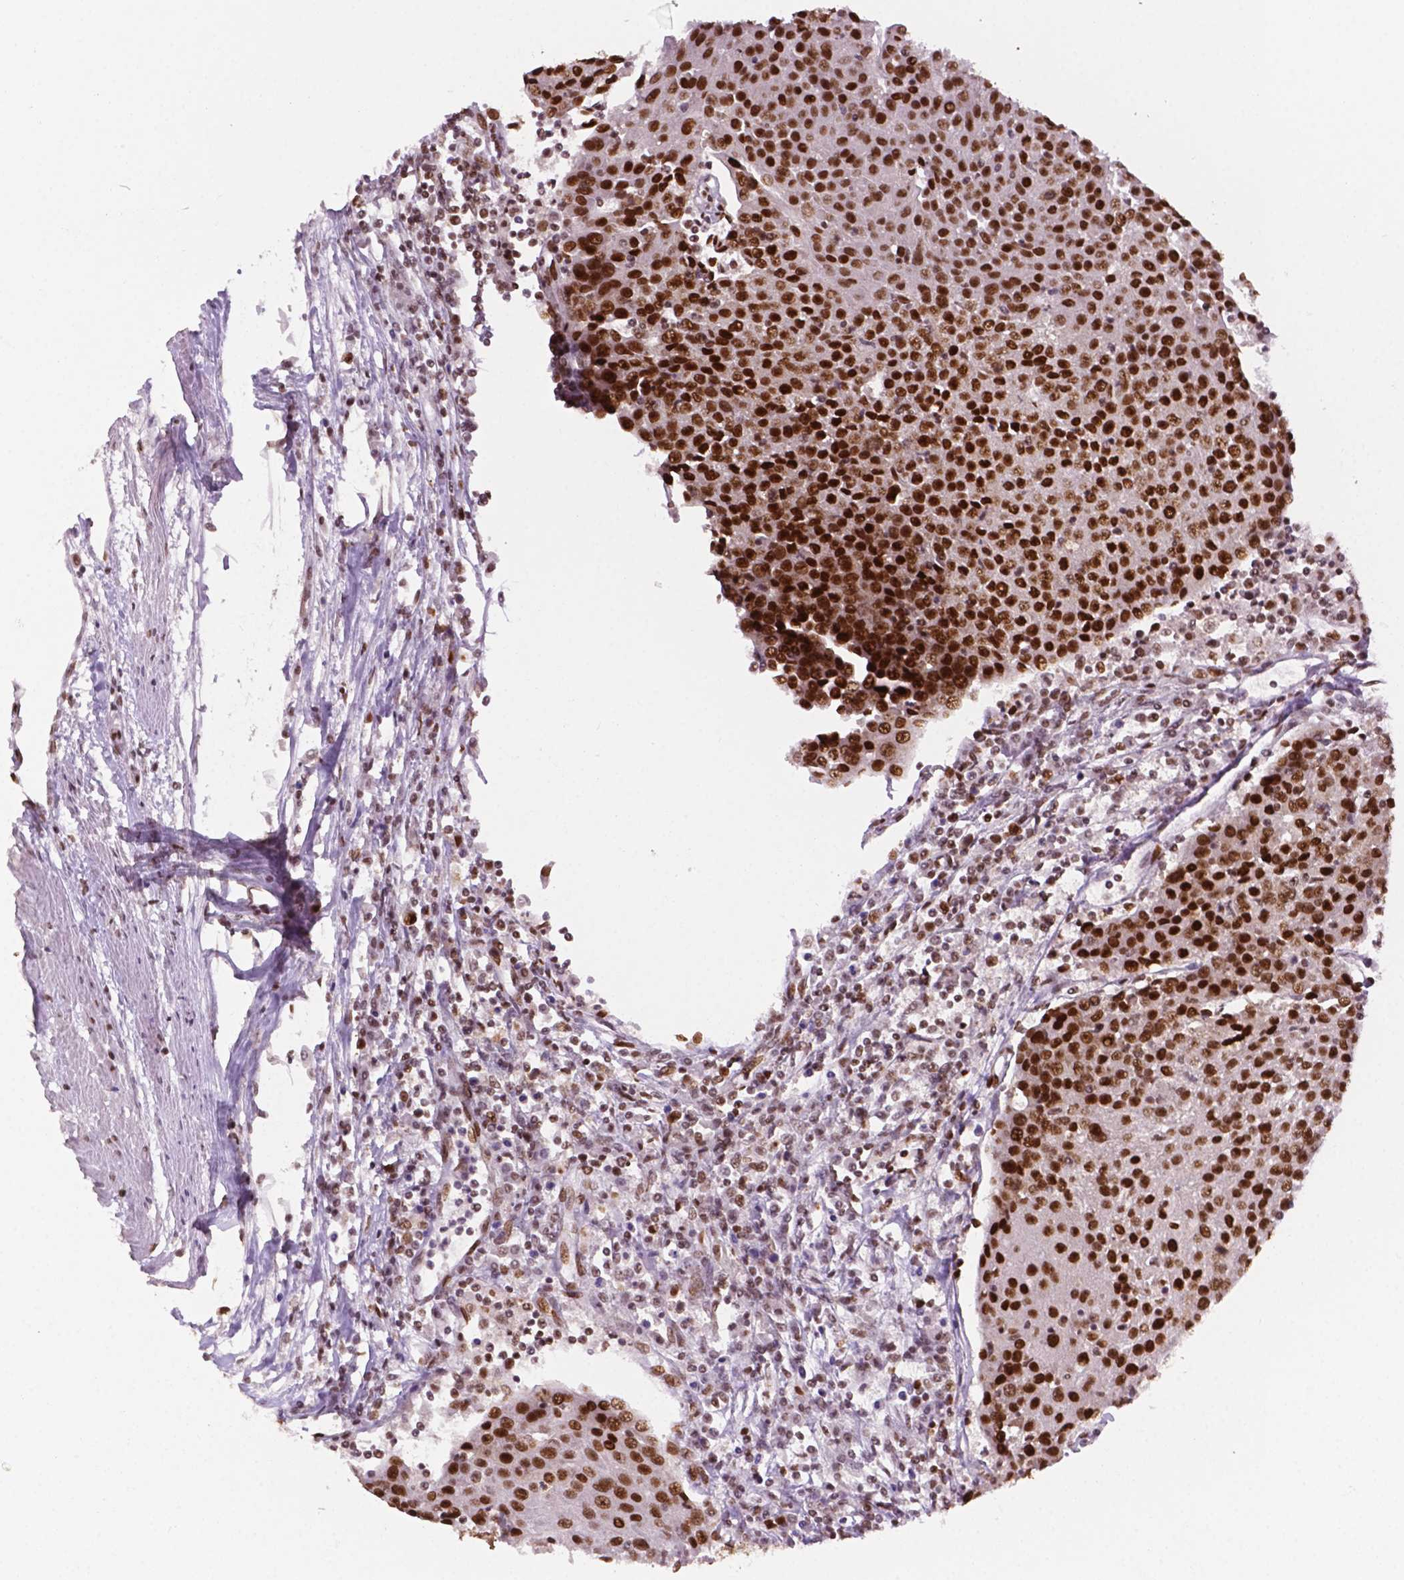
{"staining": {"intensity": "moderate", "quantity": "25%-75%", "location": "nuclear"}, "tissue": "urothelial cancer", "cell_type": "Tumor cells", "image_type": "cancer", "snomed": [{"axis": "morphology", "description": "Urothelial carcinoma, High grade"}, {"axis": "topography", "description": "Urinary bladder"}], "caption": "A photomicrograph of human urothelial carcinoma (high-grade) stained for a protein displays moderate nuclear brown staining in tumor cells.", "gene": "MLH1", "patient": {"sex": "female", "age": 85}}